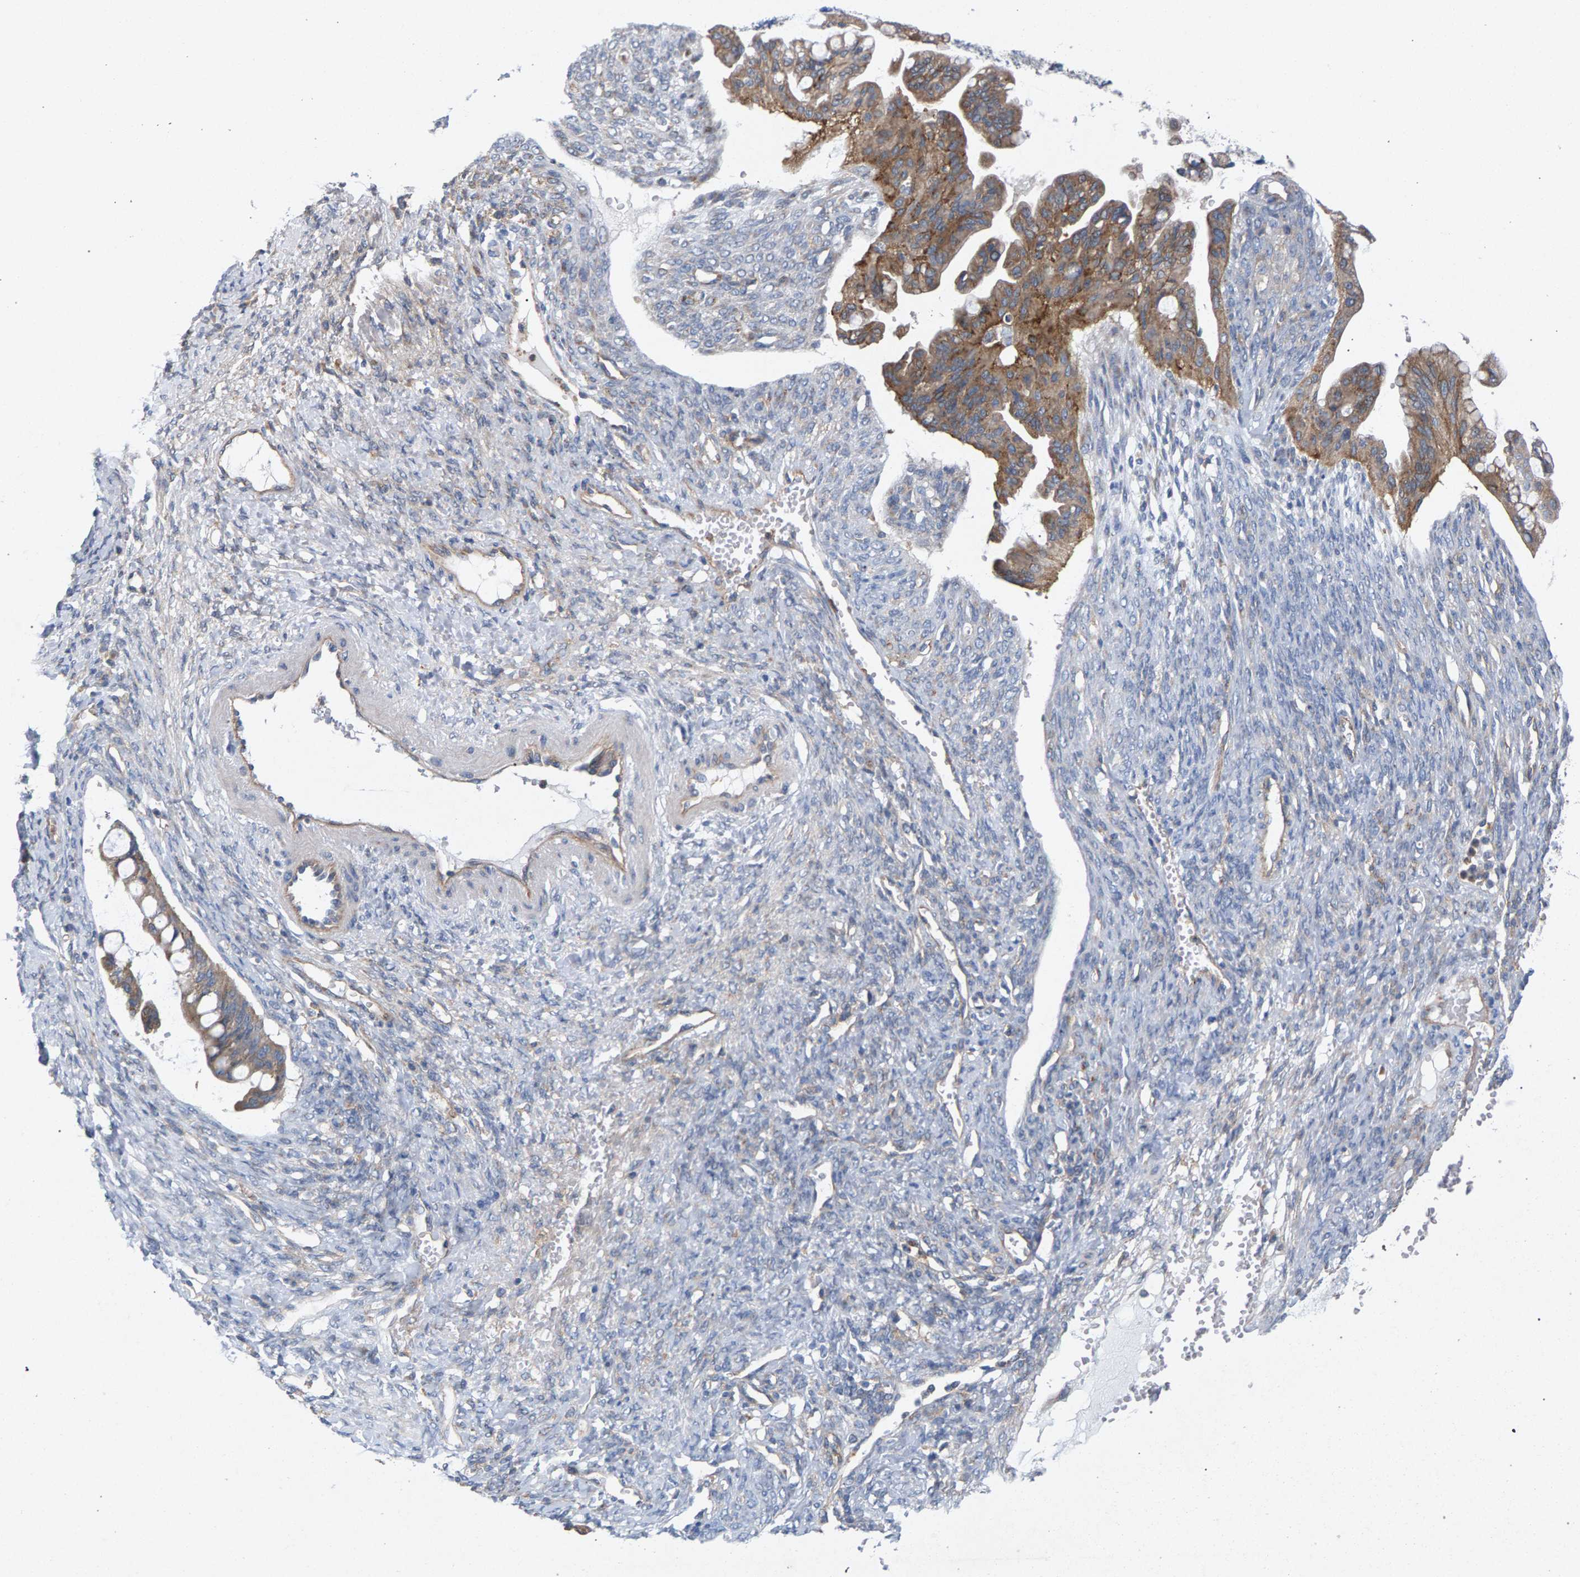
{"staining": {"intensity": "moderate", "quantity": ">75%", "location": "cytoplasmic/membranous"}, "tissue": "ovarian cancer", "cell_type": "Tumor cells", "image_type": "cancer", "snomed": [{"axis": "morphology", "description": "Cystadenocarcinoma, mucinous, NOS"}, {"axis": "topography", "description": "Ovary"}], "caption": "Ovarian cancer (mucinous cystadenocarcinoma) was stained to show a protein in brown. There is medium levels of moderate cytoplasmic/membranous expression in about >75% of tumor cells. Immunohistochemistry (ihc) stains the protein in brown and the nuclei are stained blue.", "gene": "MAMDC2", "patient": {"sex": "female", "age": 73}}